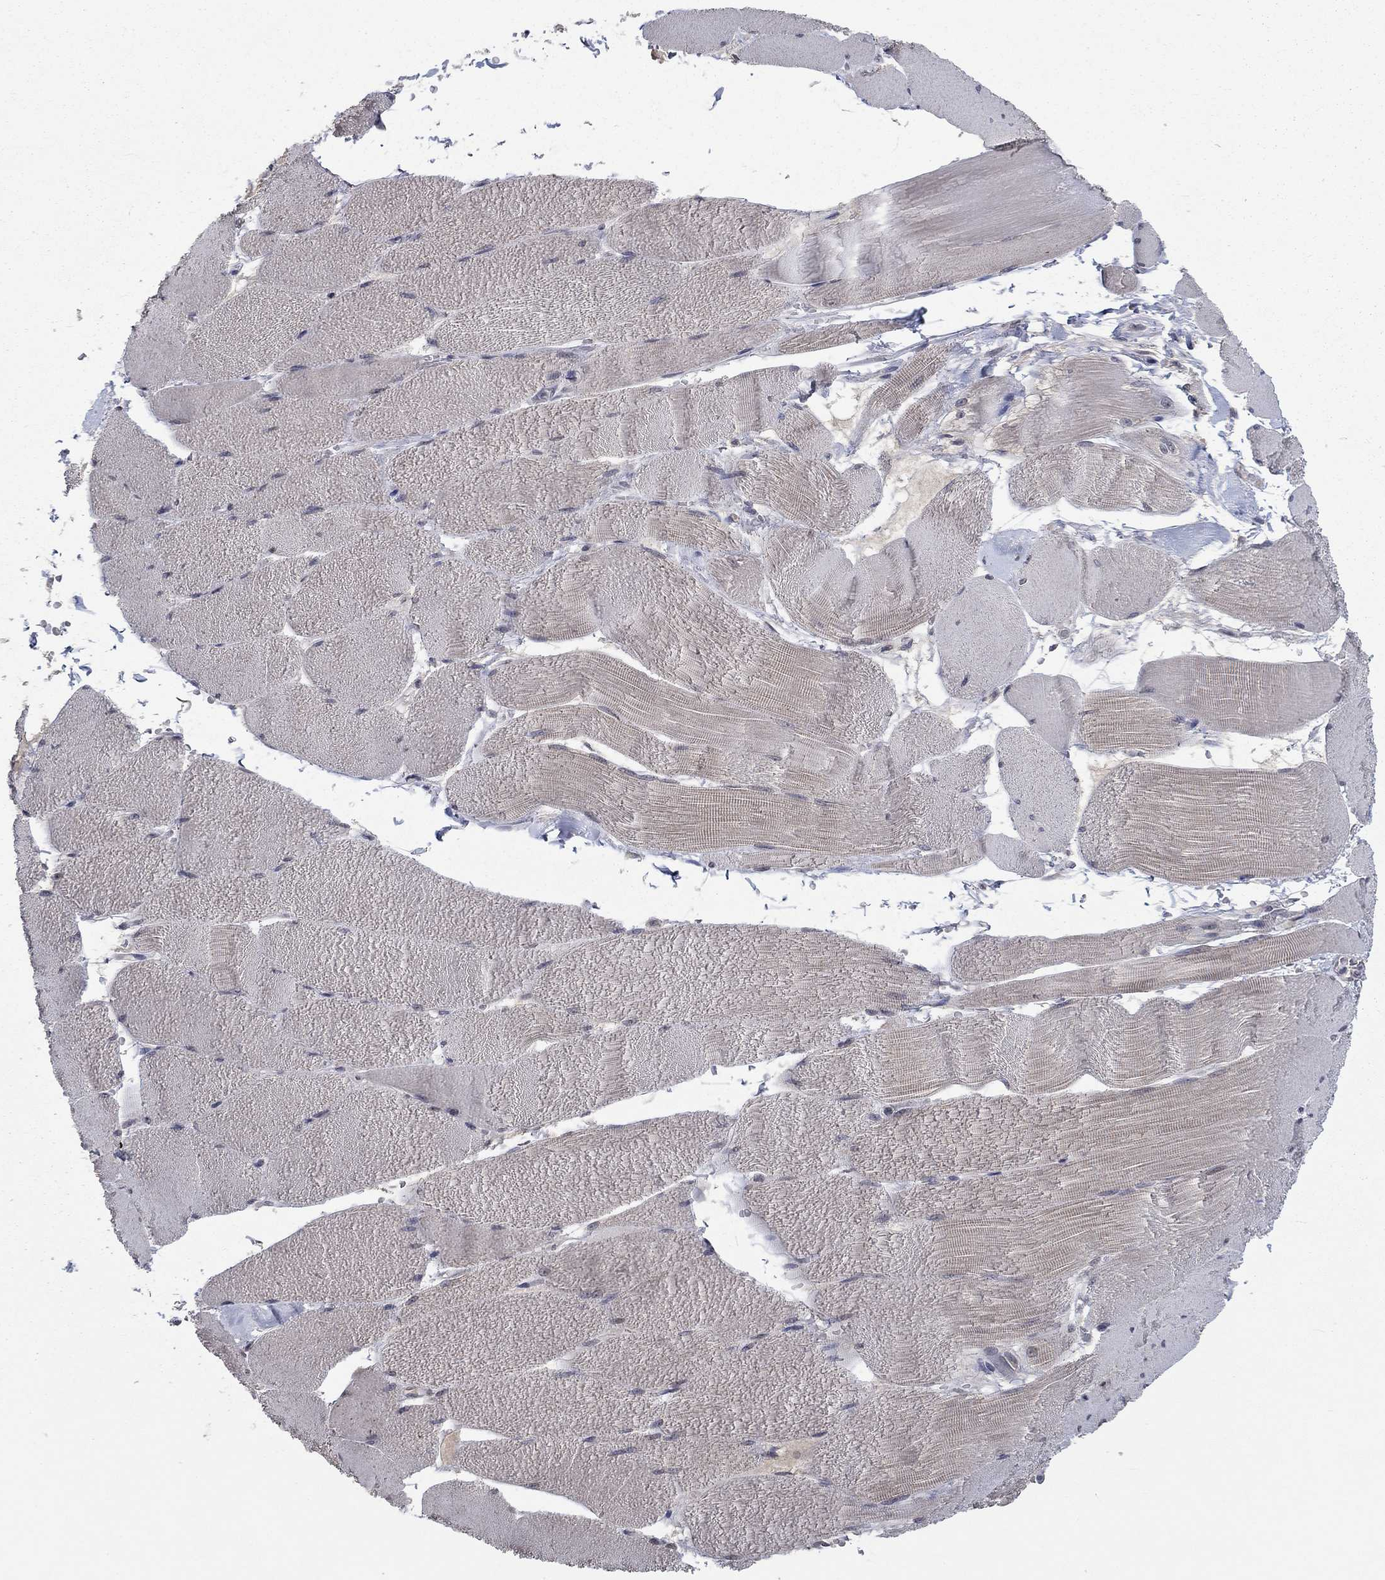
{"staining": {"intensity": "negative", "quantity": "none", "location": "none"}, "tissue": "skeletal muscle", "cell_type": "Myocytes", "image_type": "normal", "snomed": [{"axis": "morphology", "description": "Normal tissue, NOS"}, {"axis": "topography", "description": "Skeletal muscle"}], "caption": "An immunohistochemistry histopathology image of unremarkable skeletal muscle is shown. There is no staining in myocytes of skeletal muscle.", "gene": "SPATA33", "patient": {"sex": "male", "age": 56}}